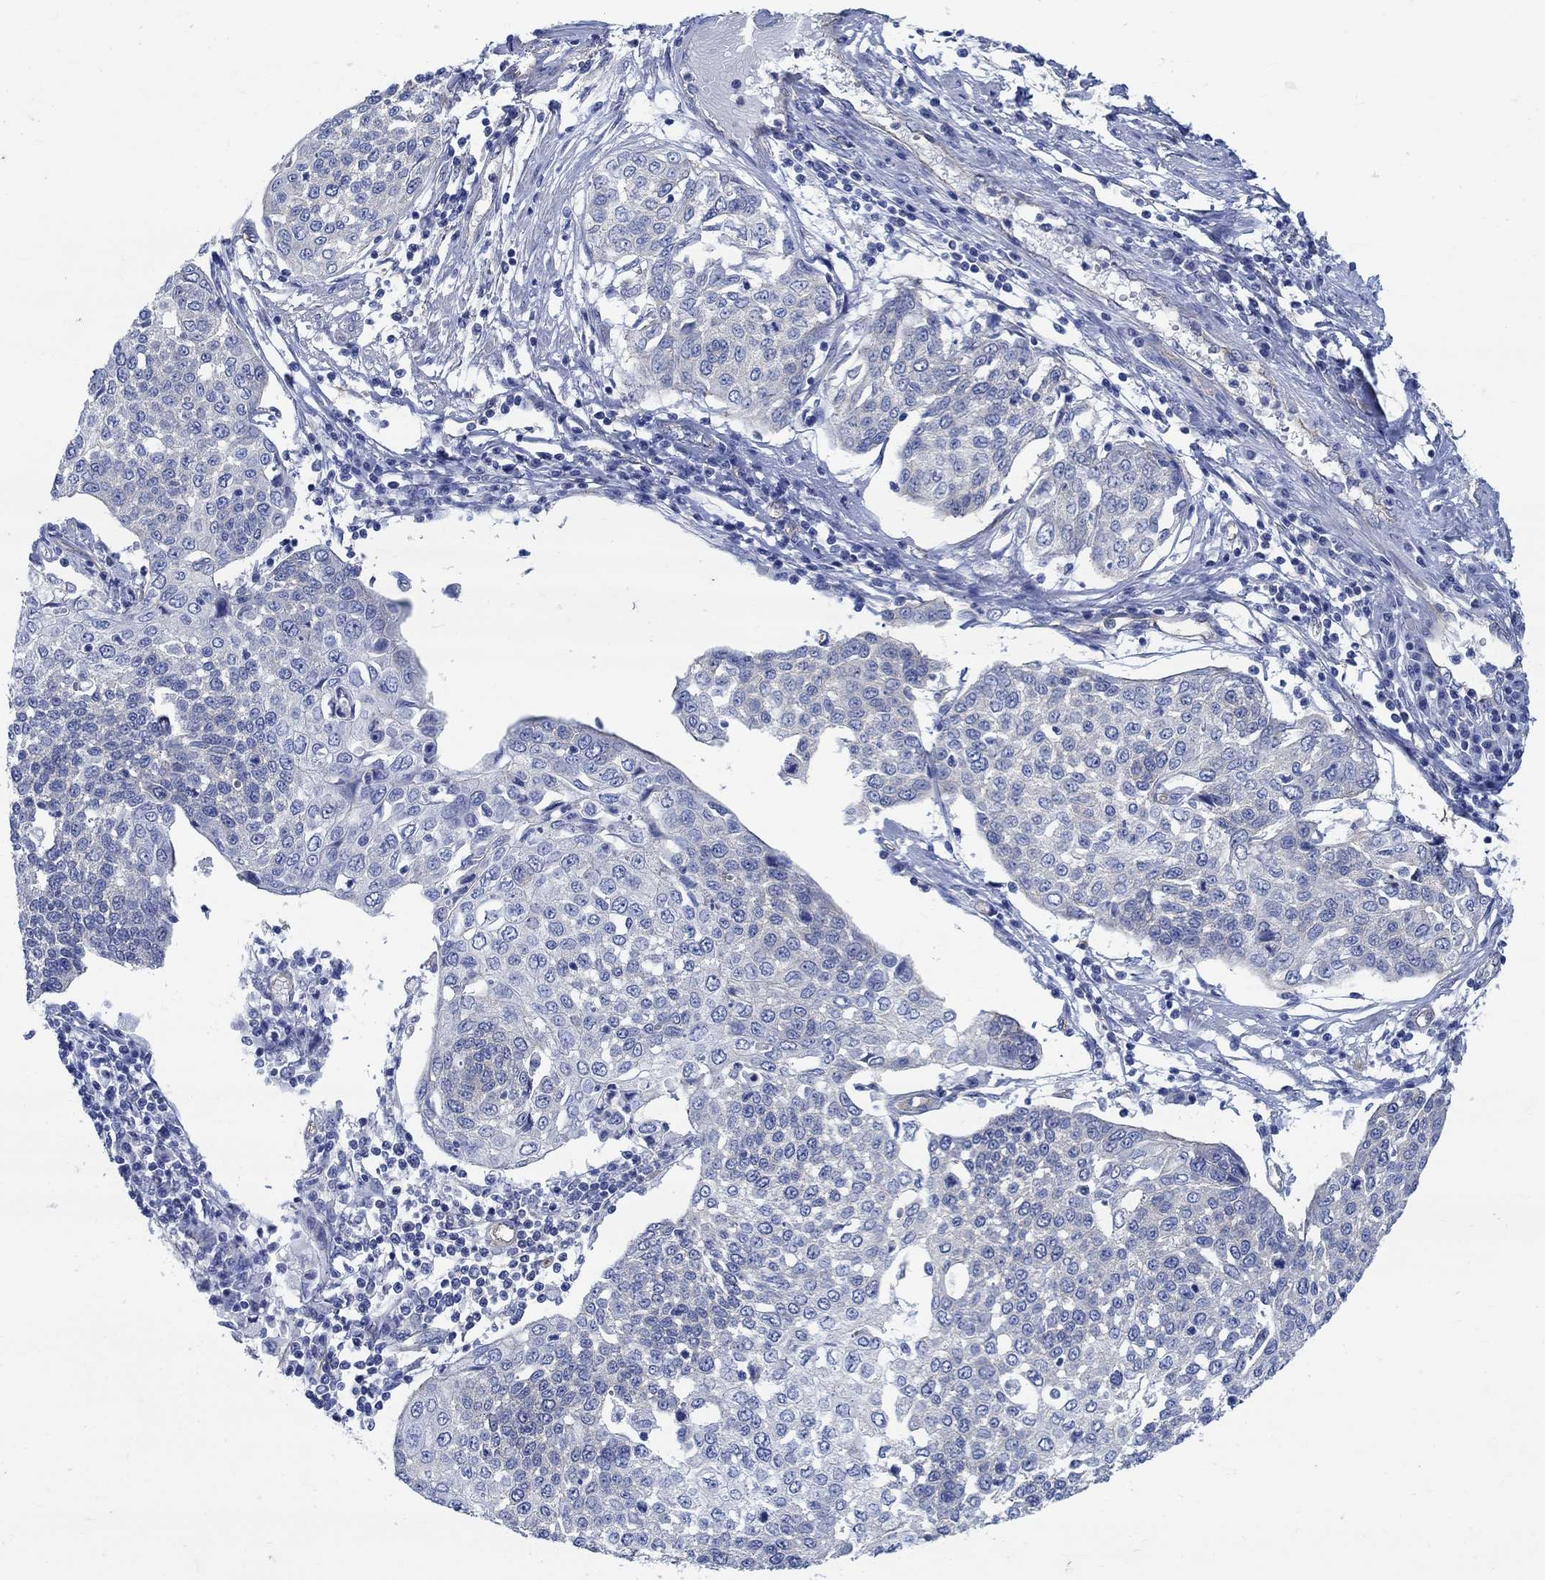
{"staining": {"intensity": "negative", "quantity": "none", "location": "none"}, "tissue": "cervical cancer", "cell_type": "Tumor cells", "image_type": "cancer", "snomed": [{"axis": "morphology", "description": "Squamous cell carcinoma, NOS"}, {"axis": "topography", "description": "Cervix"}], "caption": "High magnification brightfield microscopy of squamous cell carcinoma (cervical) stained with DAB (brown) and counterstained with hematoxylin (blue): tumor cells show no significant staining.", "gene": "TMEM198", "patient": {"sex": "female", "age": 34}}